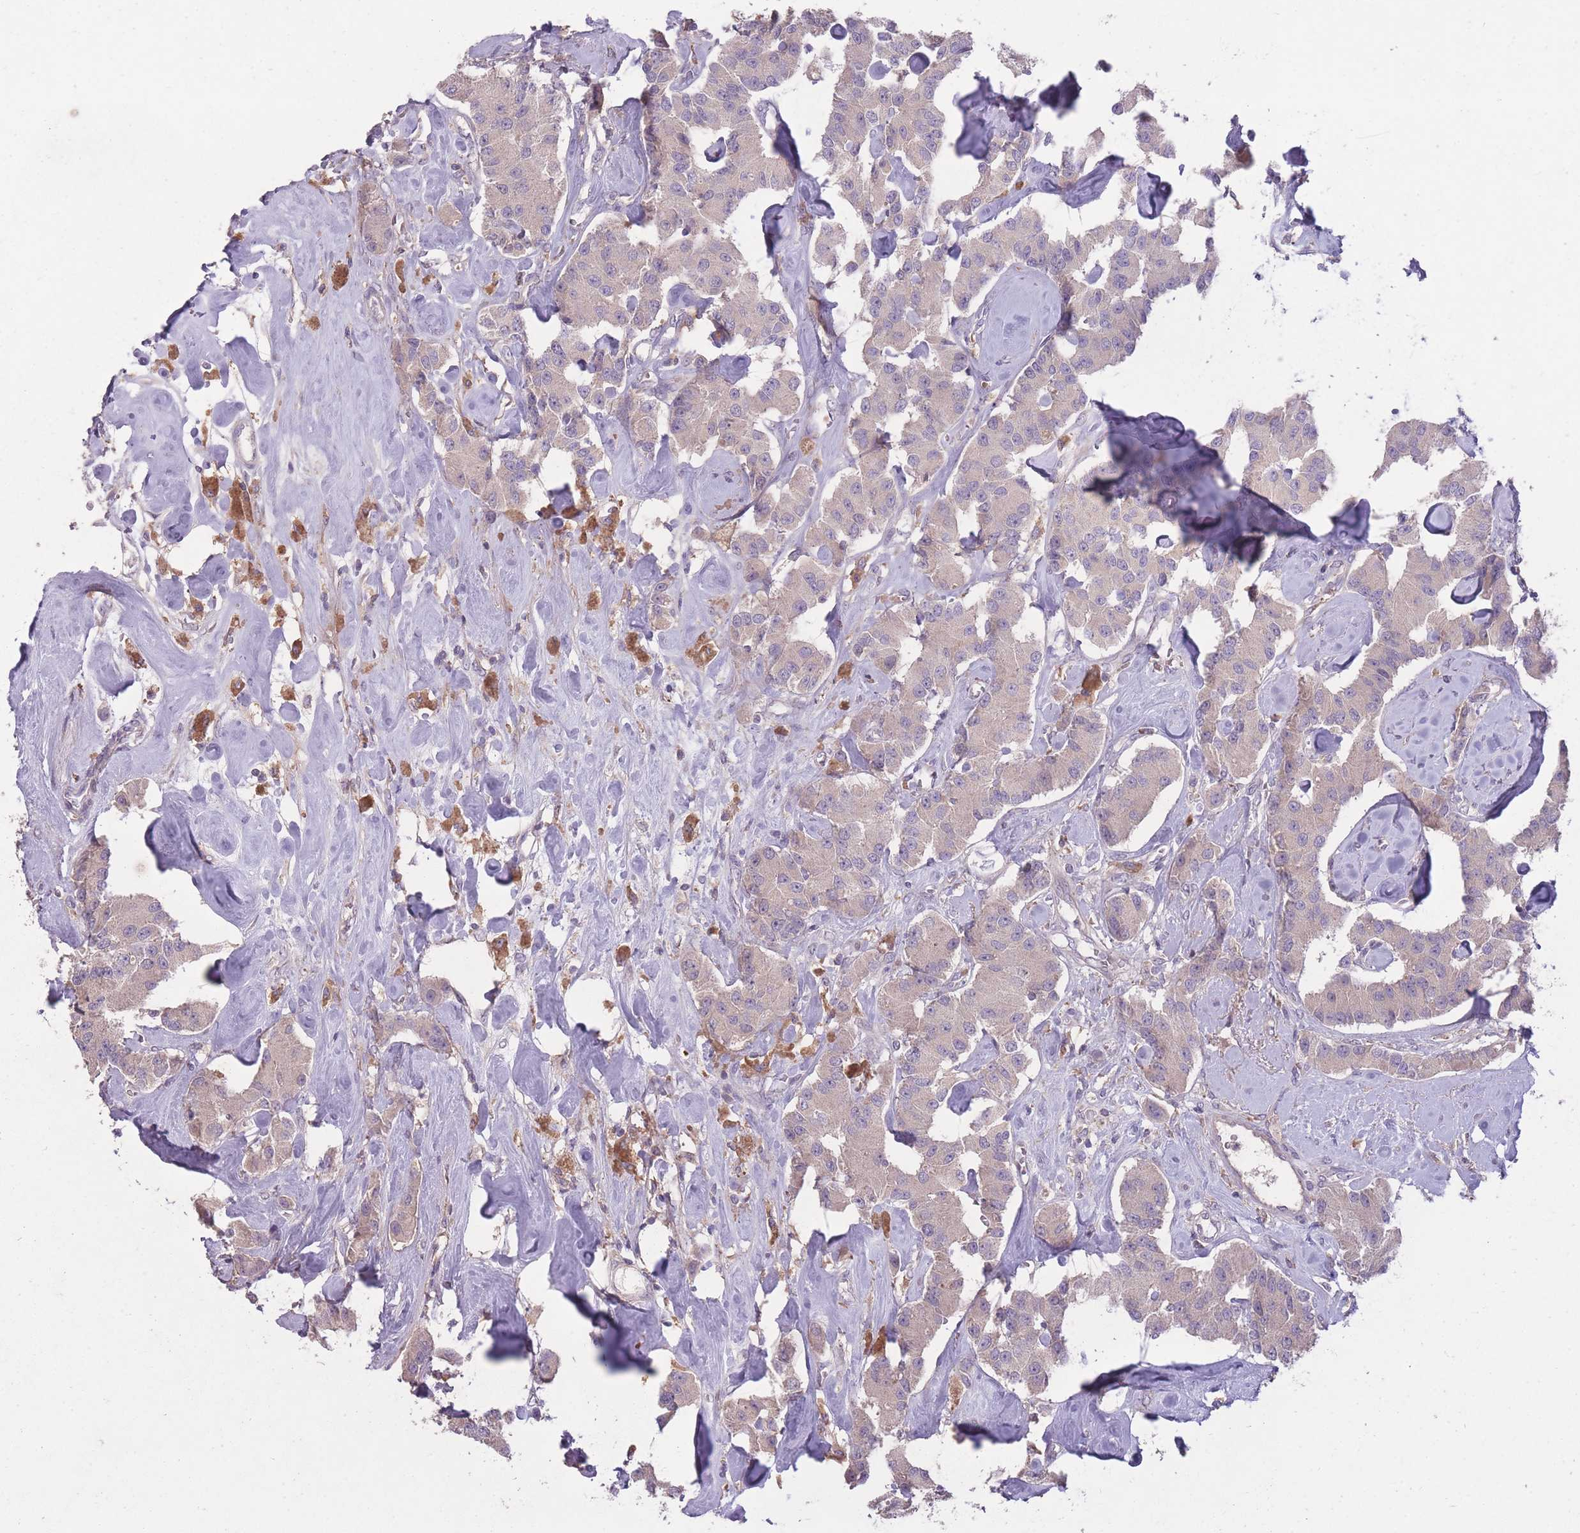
{"staining": {"intensity": "negative", "quantity": "none", "location": "none"}, "tissue": "carcinoid", "cell_type": "Tumor cells", "image_type": "cancer", "snomed": [{"axis": "morphology", "description": "Carcinoid, malignant, NOS"}, {"axis": "topography", "description": "Pancreas"}], "caption": "Histopathology image shows no significant protein expression in tumor cells of malignant carcinoid.", "gene": "OR2V2", "patient": {"sex": "male", "age": 41}}